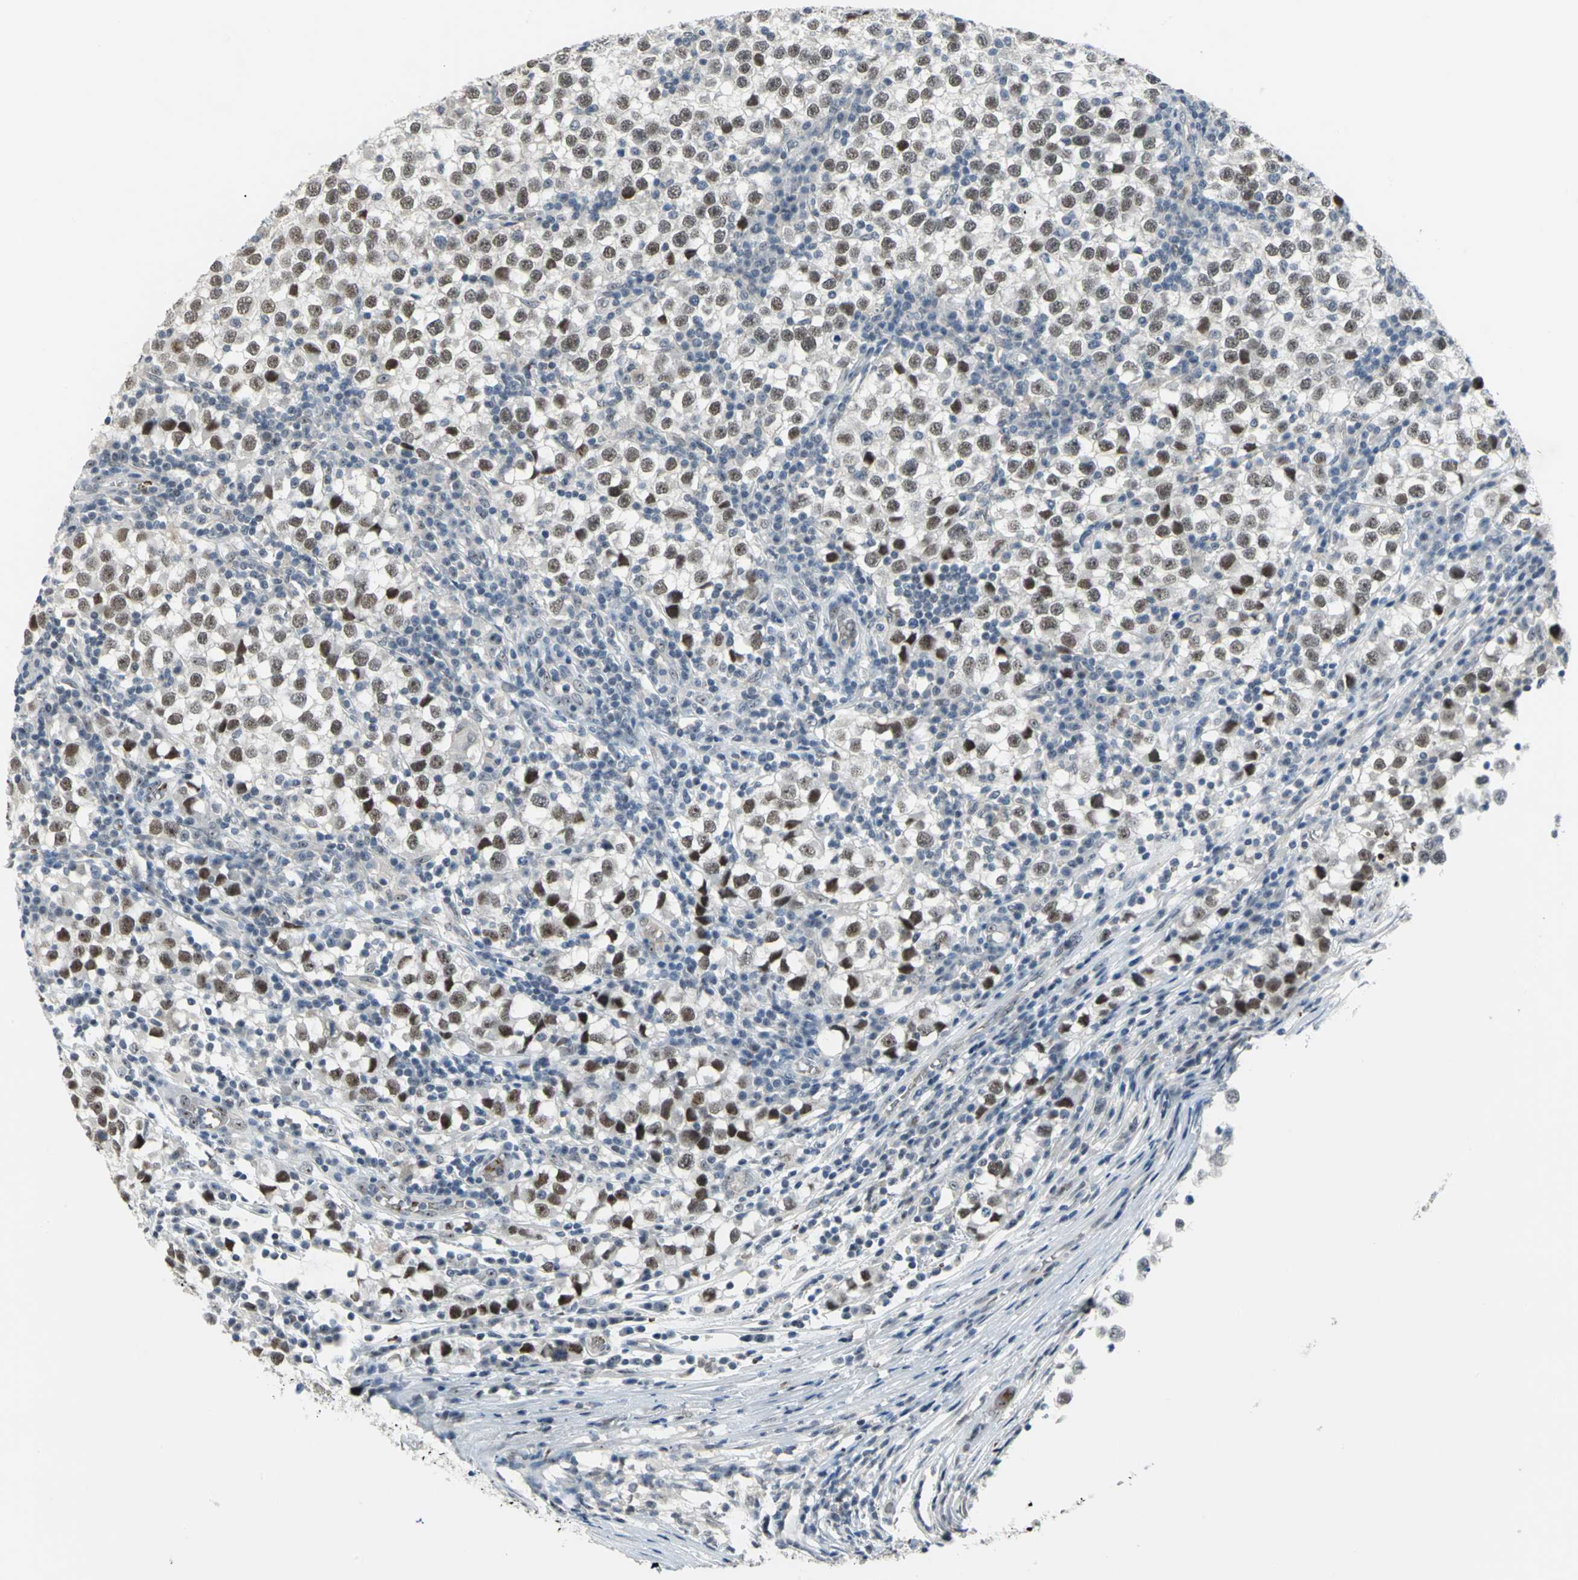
{"staining": {"intensity": "moderate", "quantity": "25%-75%", "location": "nuclear"}, "tissue": "testis cancer", "cell_type": "Tumor cells", "image_type": "cancer", "snomed": [{"axis": "morphology", "description": "Seminoma, NOS"}, {"axis": "topography", "description": "Testis"}], "caption": "Testis cancer (seminoma) stained with a brown dye exhibits moderate nuclear positive positivity in about 25%-75% of tumor cells.", "gene": "GLI3", "patient": {"sex": "male", "age": 65}}